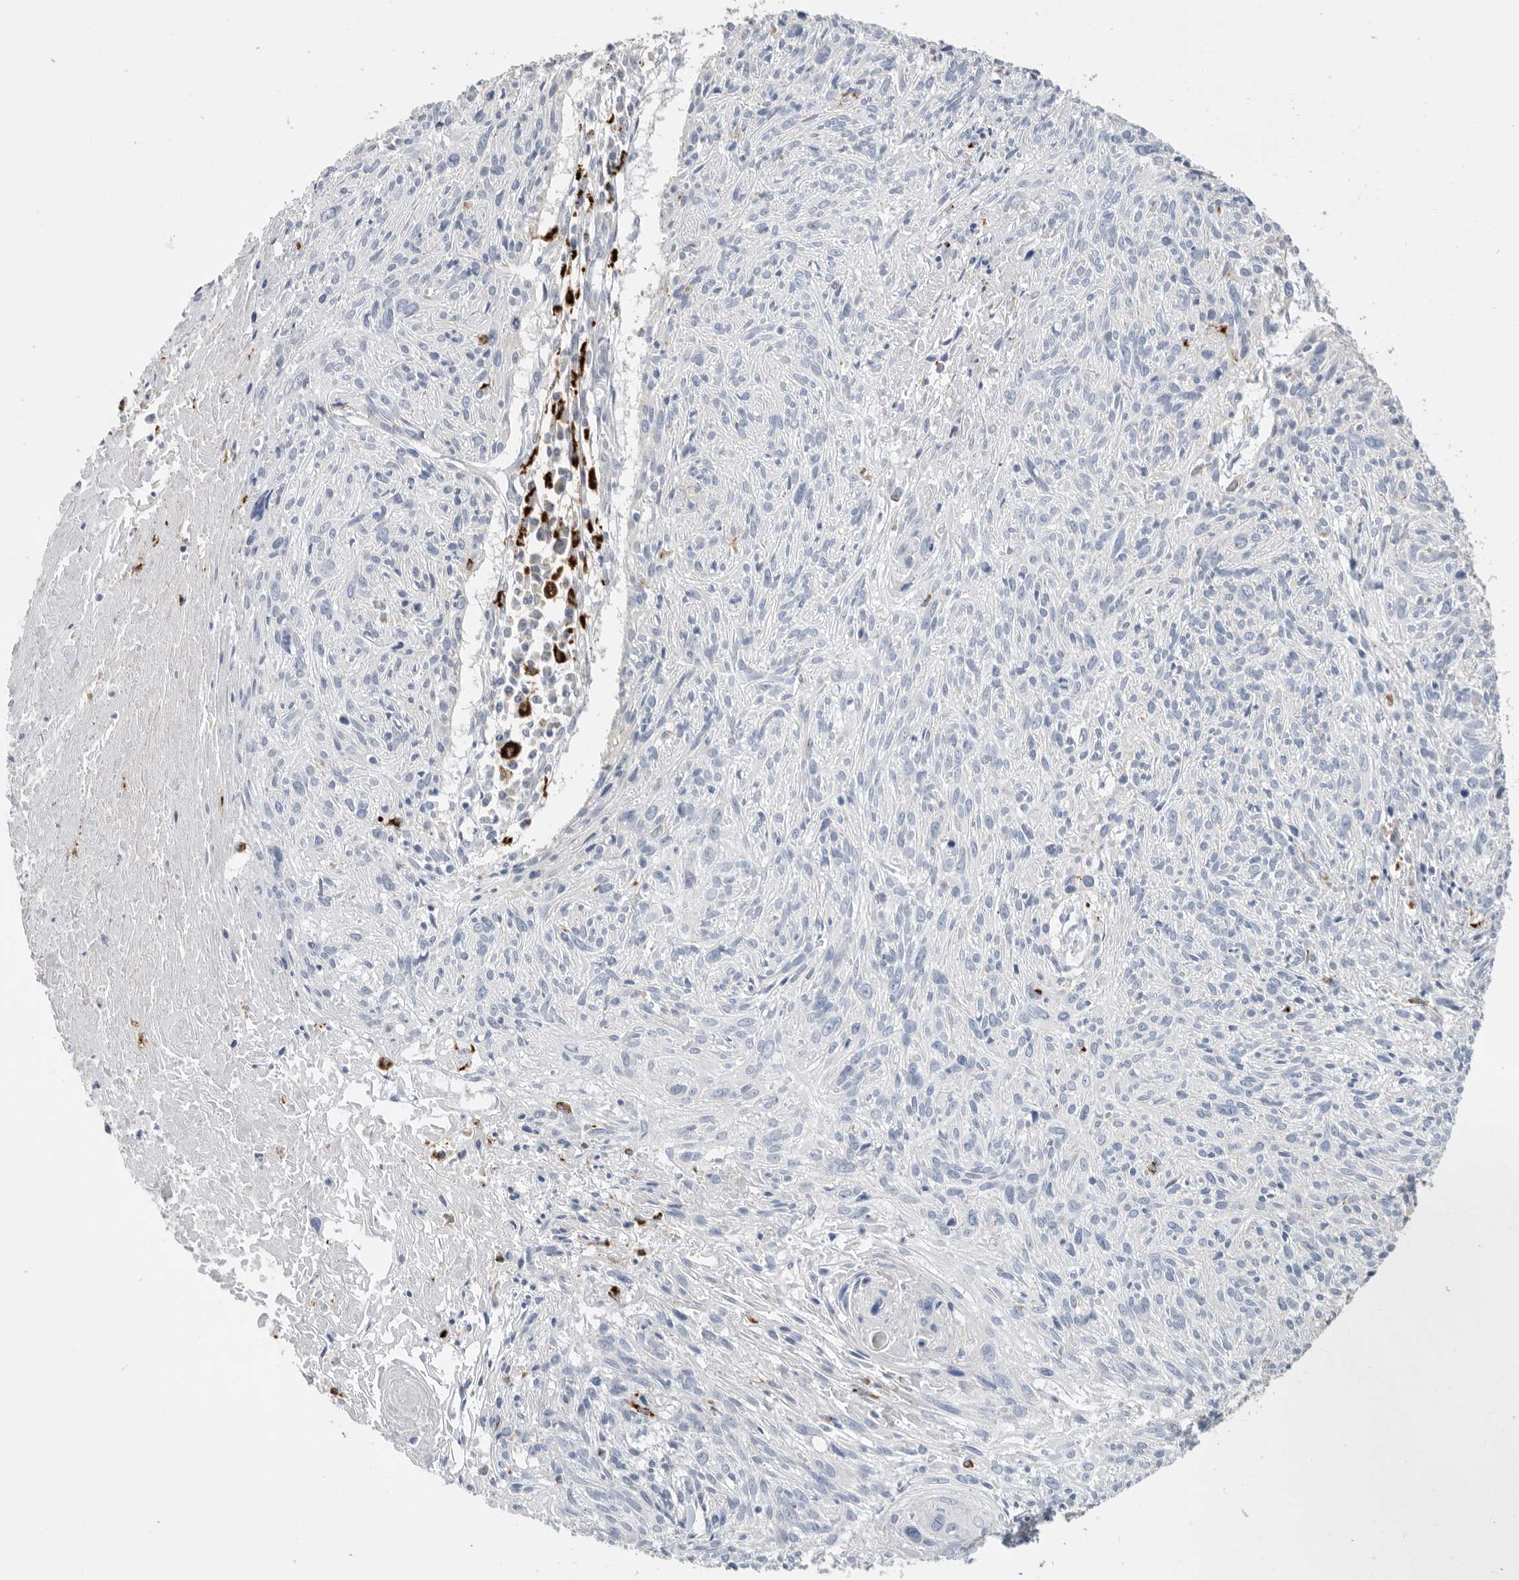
{"staining": {"intensity": "negative", "quantity": "none", "location": "none"}, "tissue": "cervical cancer", "cell_type": "Tumor cells", "image_type": "cancer", "snomed": [{"axis": "morphology", "description": "Squamous cell carcinoma, NOS"}, {"axis": "topography", "description": "Cervix"}], "caption": "A micrograph of cervical cancer (squamous cell carcinoma) stained for a protein demonstrates no brown staining in tumor cells.", "gene": "GGH", "patient": {"sex": "female", "age": 51}}